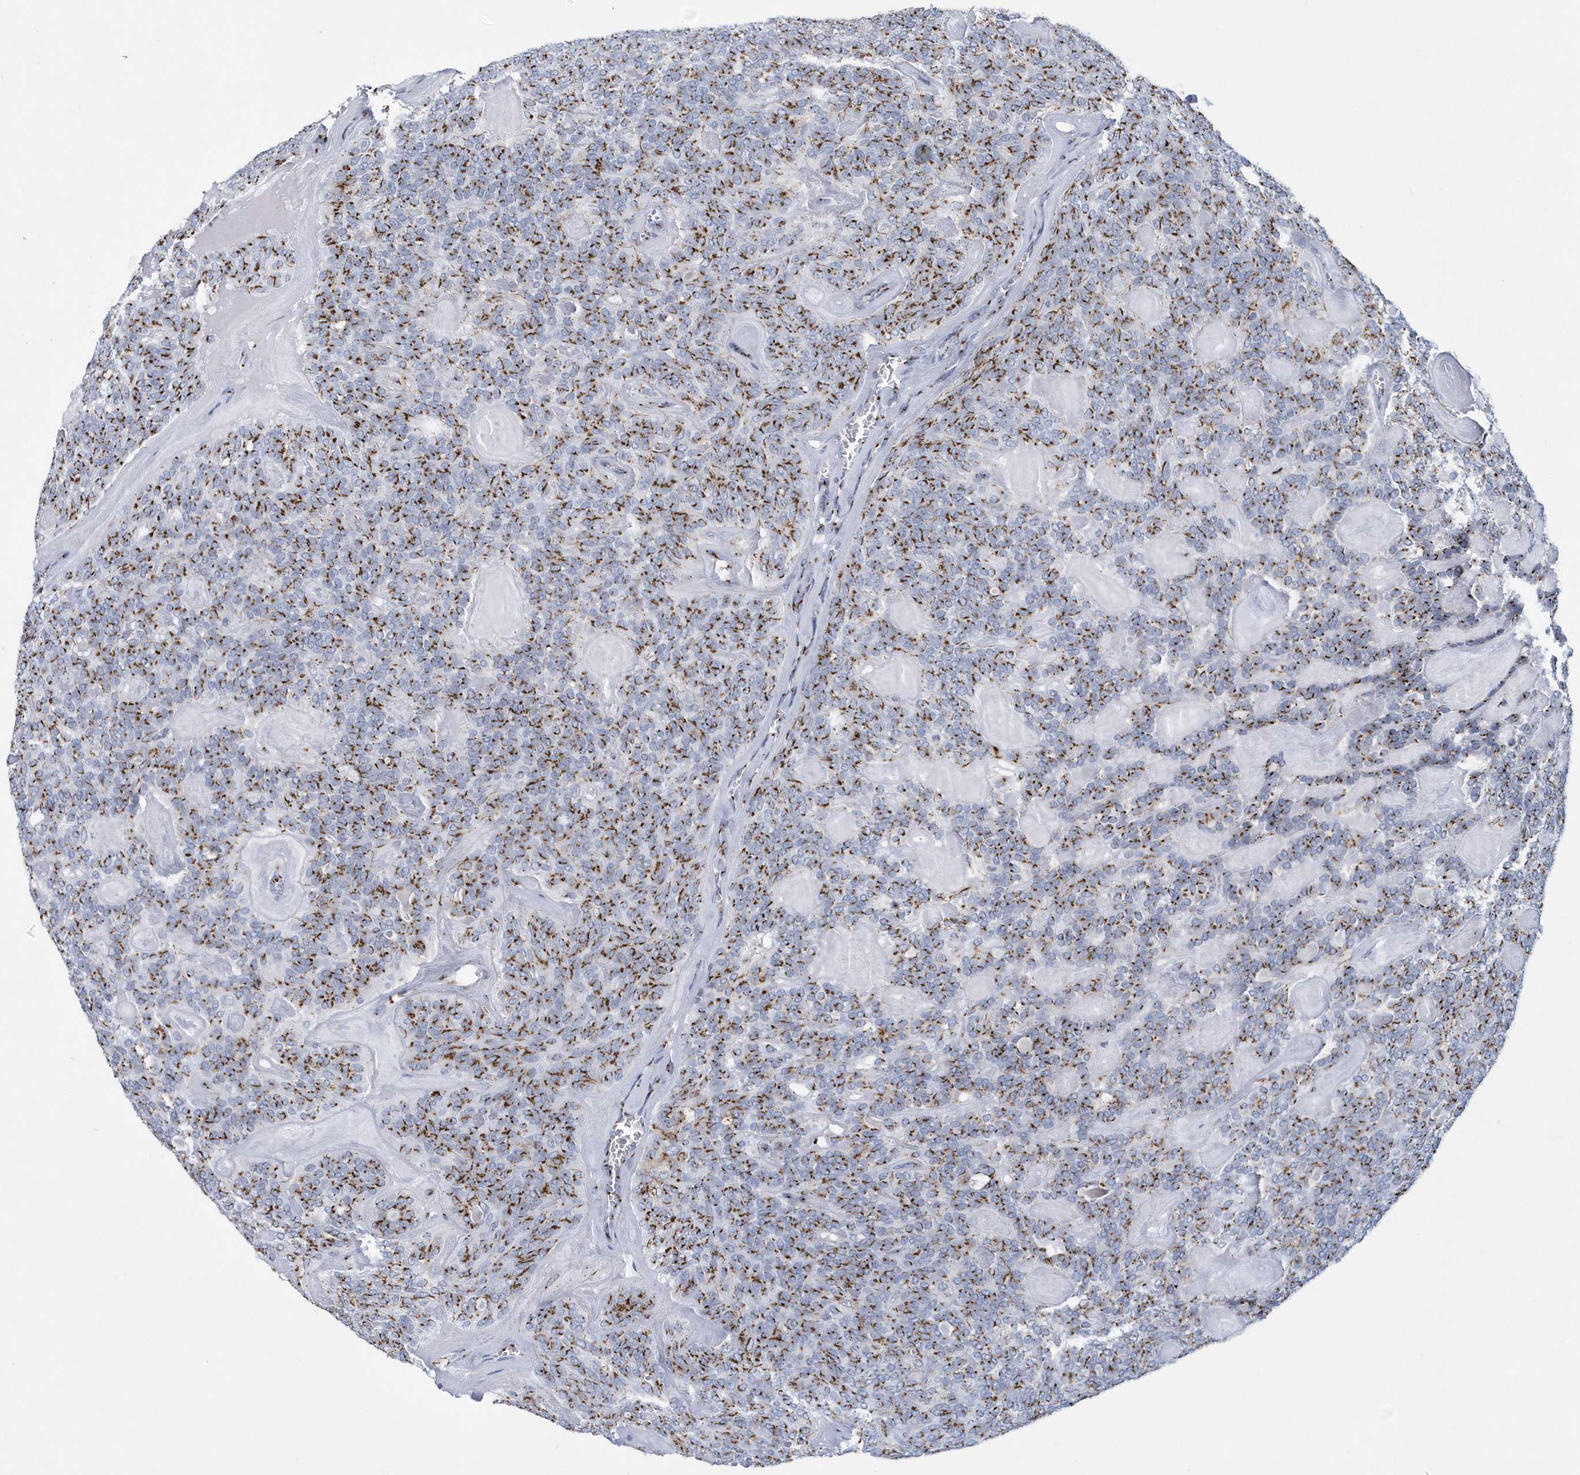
{"staining": {"intensity": "moderate", "quantity": ">75%", "location": "cytoplasmic/membranous"}, "tissue": "head and neck cancer", "cell_type": "Tumor cells", "image_type": "cancer", "snomed": [{"axis": "morphology", "description": "Adenocarcinoma, NOS"}, {"axis": "topography", "description": "Head-Neck"}], "caption": "An immunohistochemistry (IHC) histopathology image of neoplastic tissue is shown. Protein staining in brown highlights moderate cytoplasmic/membranous positivity in head and neck adenocarcinoma within tumor cells. (DAB IHC, brown staining for protein, blue staining for nuclei).", "gene": "SLX9", "patient": {"sex": "male", "age": 66}}